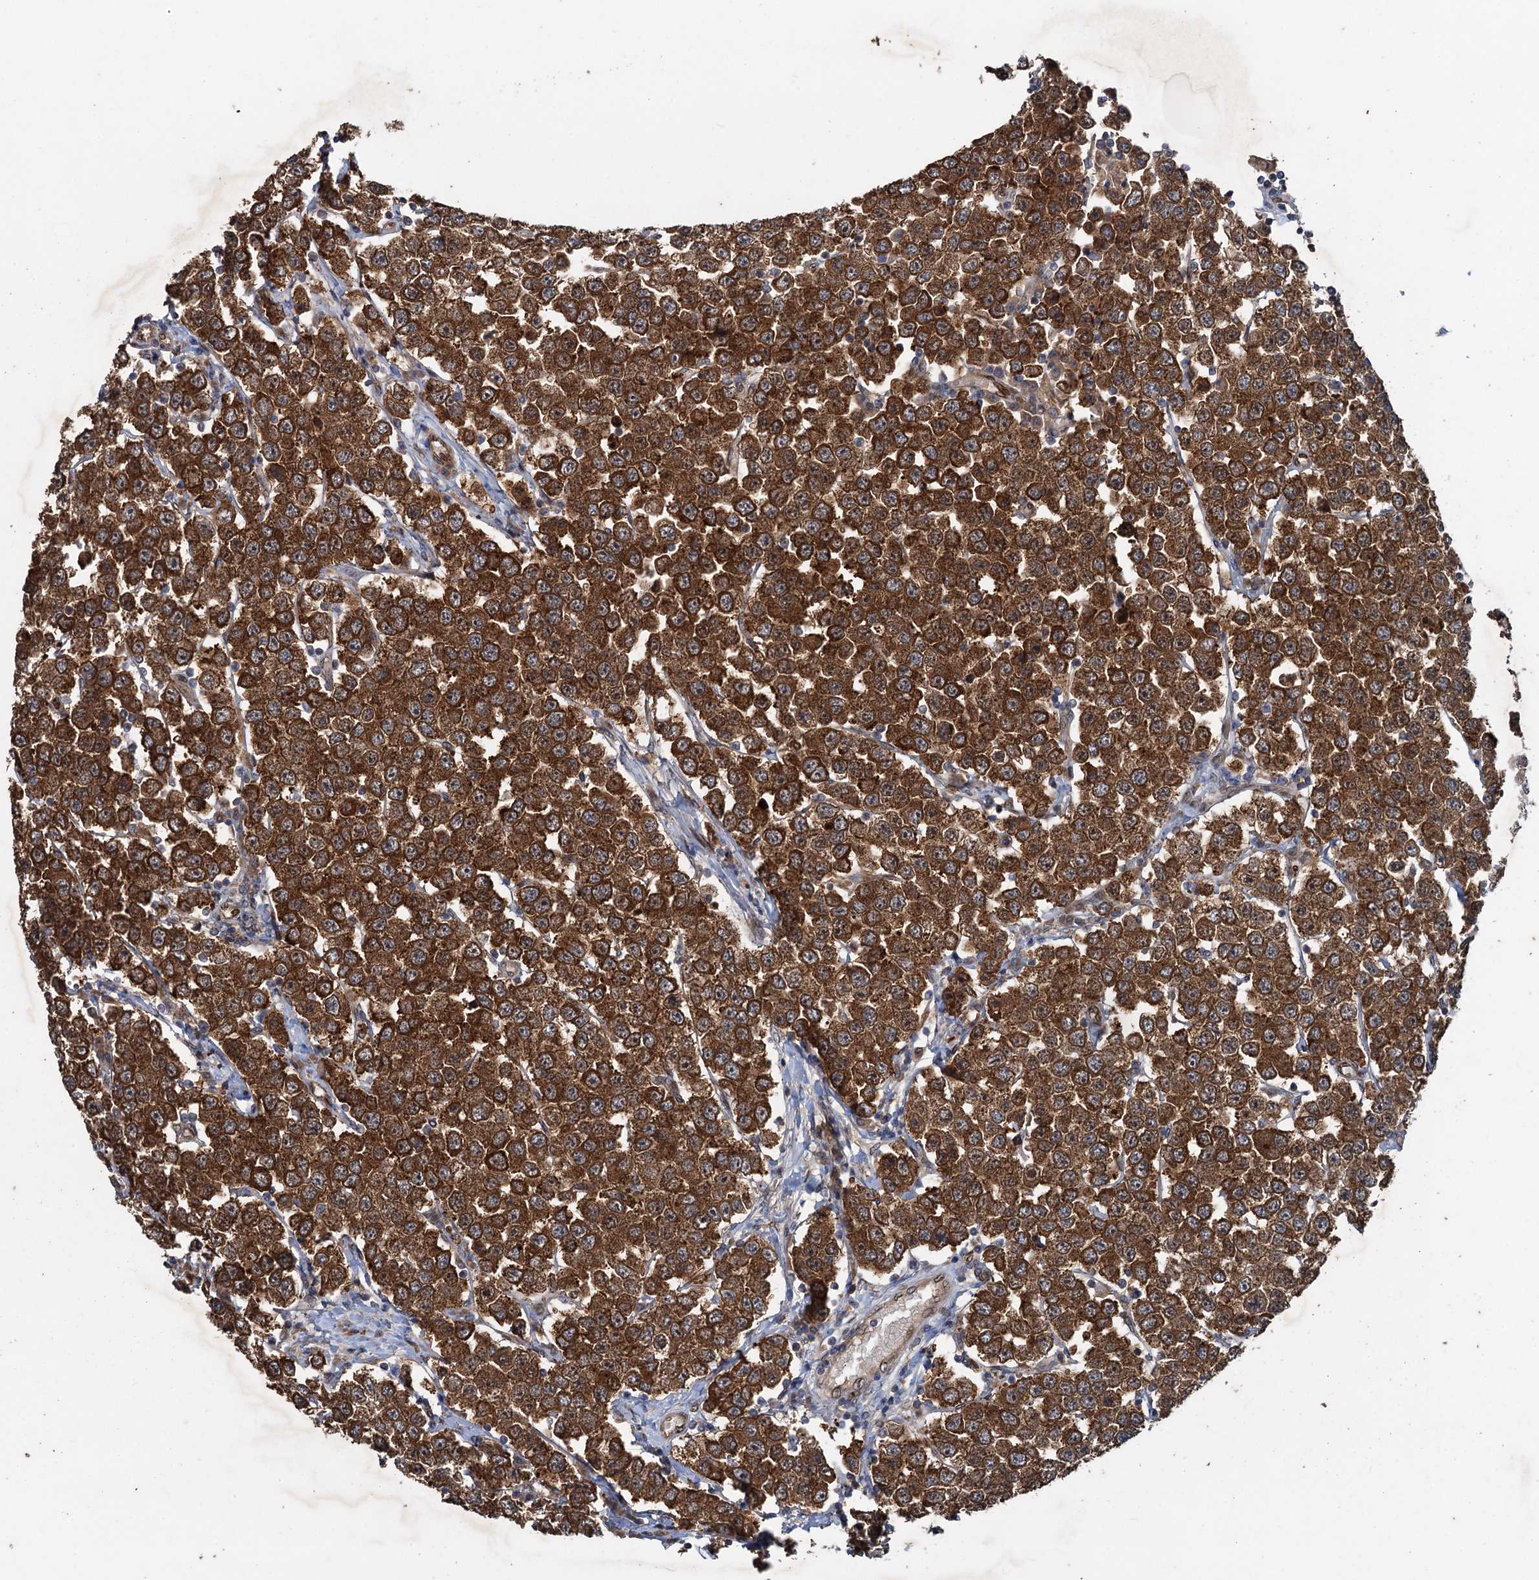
{"staining": {"intensity": "strong", "quantity": ">75%", "location": "cytoplasmic/membranous"}, "tissue": "testis cancer", "cell_type": "Tumor cells", "image_type": "cancer", "snomed": [{"axis": "morphology", "description": "Seminoma, NOS"}, {"axis": "topography", "description": "Testis"}], "caption": "This is a micrograph of IHC staining of testis cancer (seminoma), which shows strong expression in the cytoplasmic/membranous of tumor cells.", "gene": "RHOBTB1", "patient": {"sex": "male", "age": 28}}